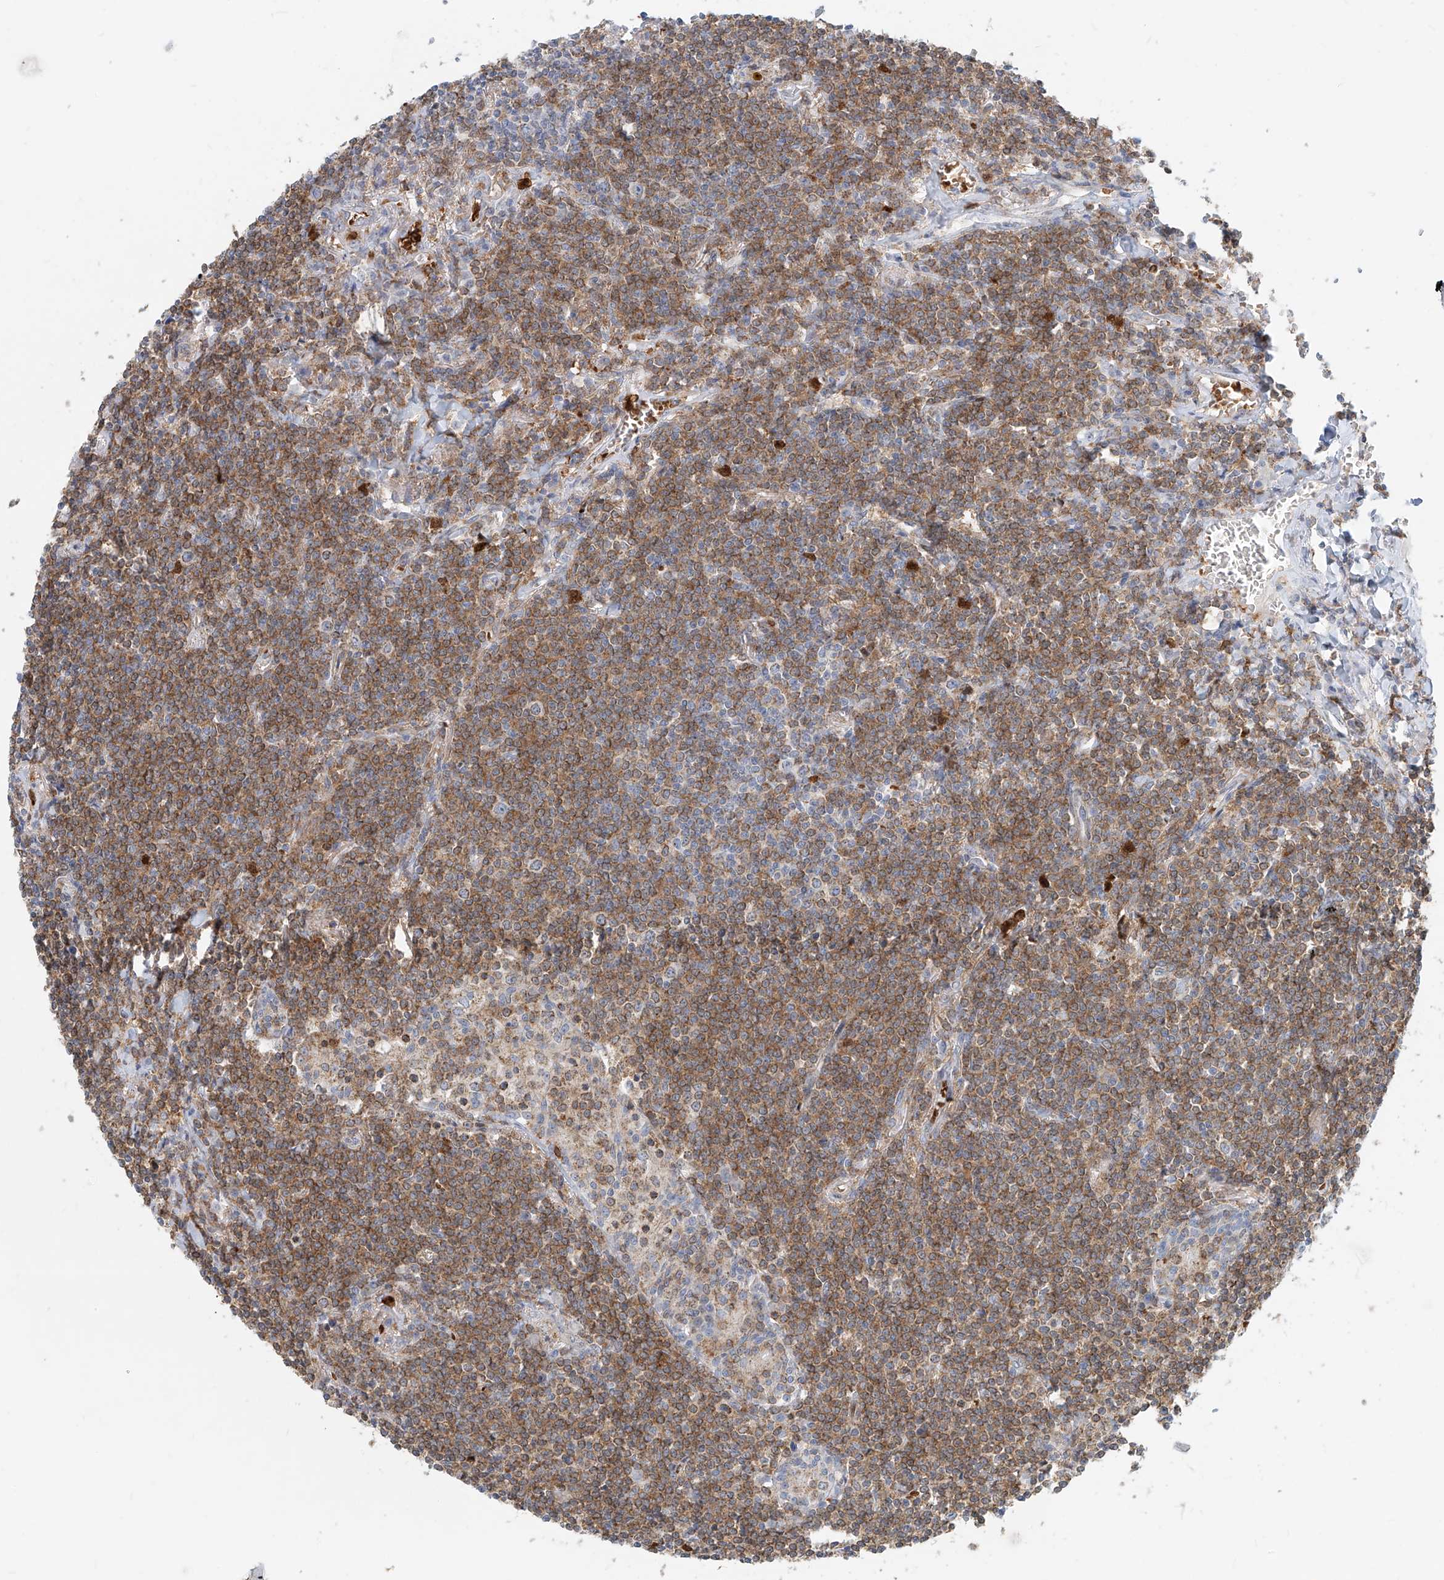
{"staining": {"intensity": "moderate", "quantity": ">75%", "location": "cytoplasmic/membranous"}, "tissue": "lymphoma", "cell_type": "Tumor cells", "image_type": "cancer", "snomed": [{"axis": "morphology", "description": "Malignant lymphoma, non-Hodgkin's type, Low grade"}, {"axis": "topography", "description": "Lung"}], "caption": "This photomicrograph shows malignant lymphoma, non-Hodgkin's type (low-grade) stained with immunohistochemistry (IHC) to label a protein in brown. The cytoplasmic/membranous of tumor cells show moderate positivity for the protein. Nuclei are counter-stained blue.", "gene": "PTPRA", "patient": {"sex": "female", "age": 71}}